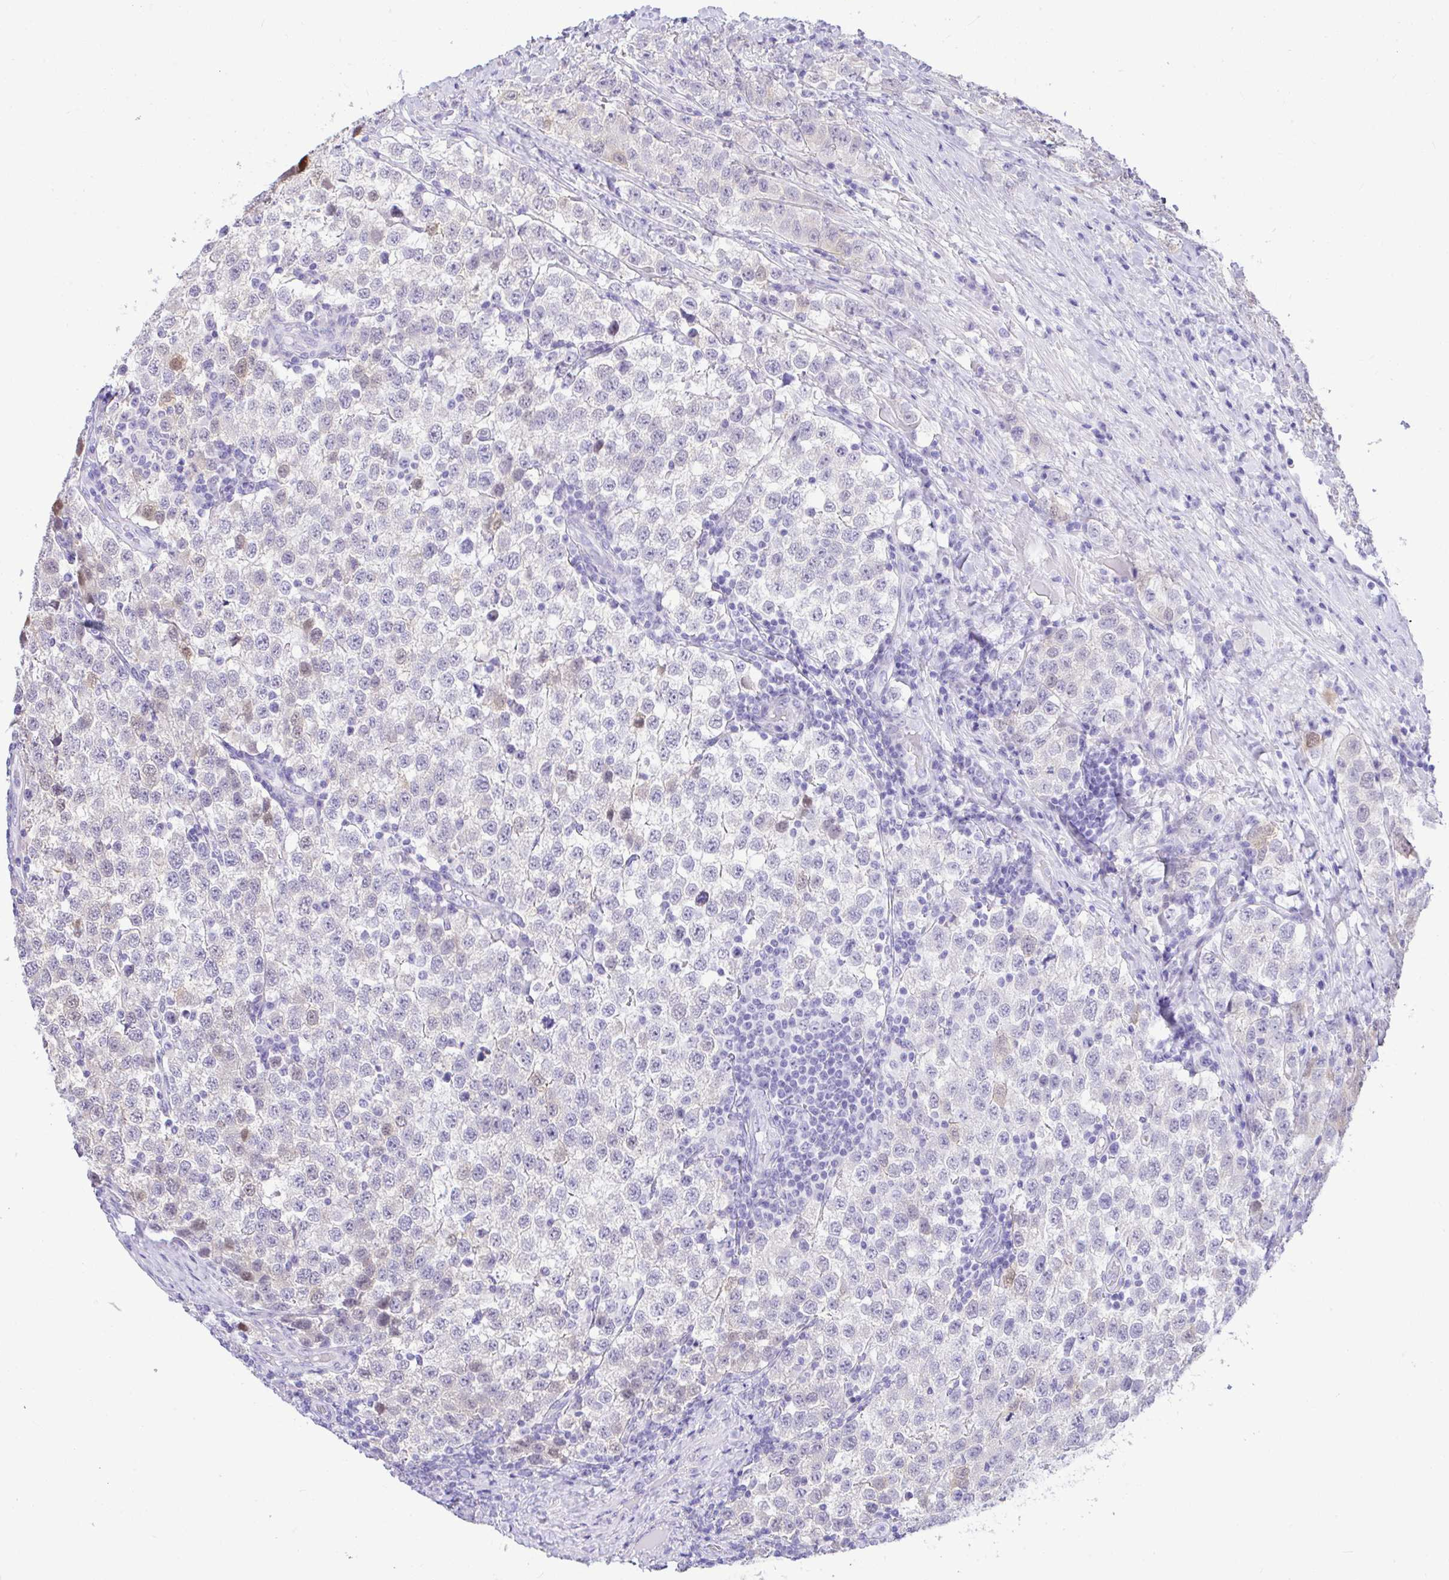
{"staining": {"intensity": "weak", "quantity": "<25%", "location": "cytoplasmic/membranous,nuclear"}, "tissue": "testis cancer", "cell_type": "Tumor cells", "image_type": "cancer", "snomed": [{"axis": "morphology", "description": "Seminoma, NOS"}, {"axis": "topography", "description": "Testis"}], "caption": "Image shows no protein staining in tumor cells of seminoma (testis) tissue.", "gene": "ZNF485", "patient": {"sex": "male", "age": 34}}